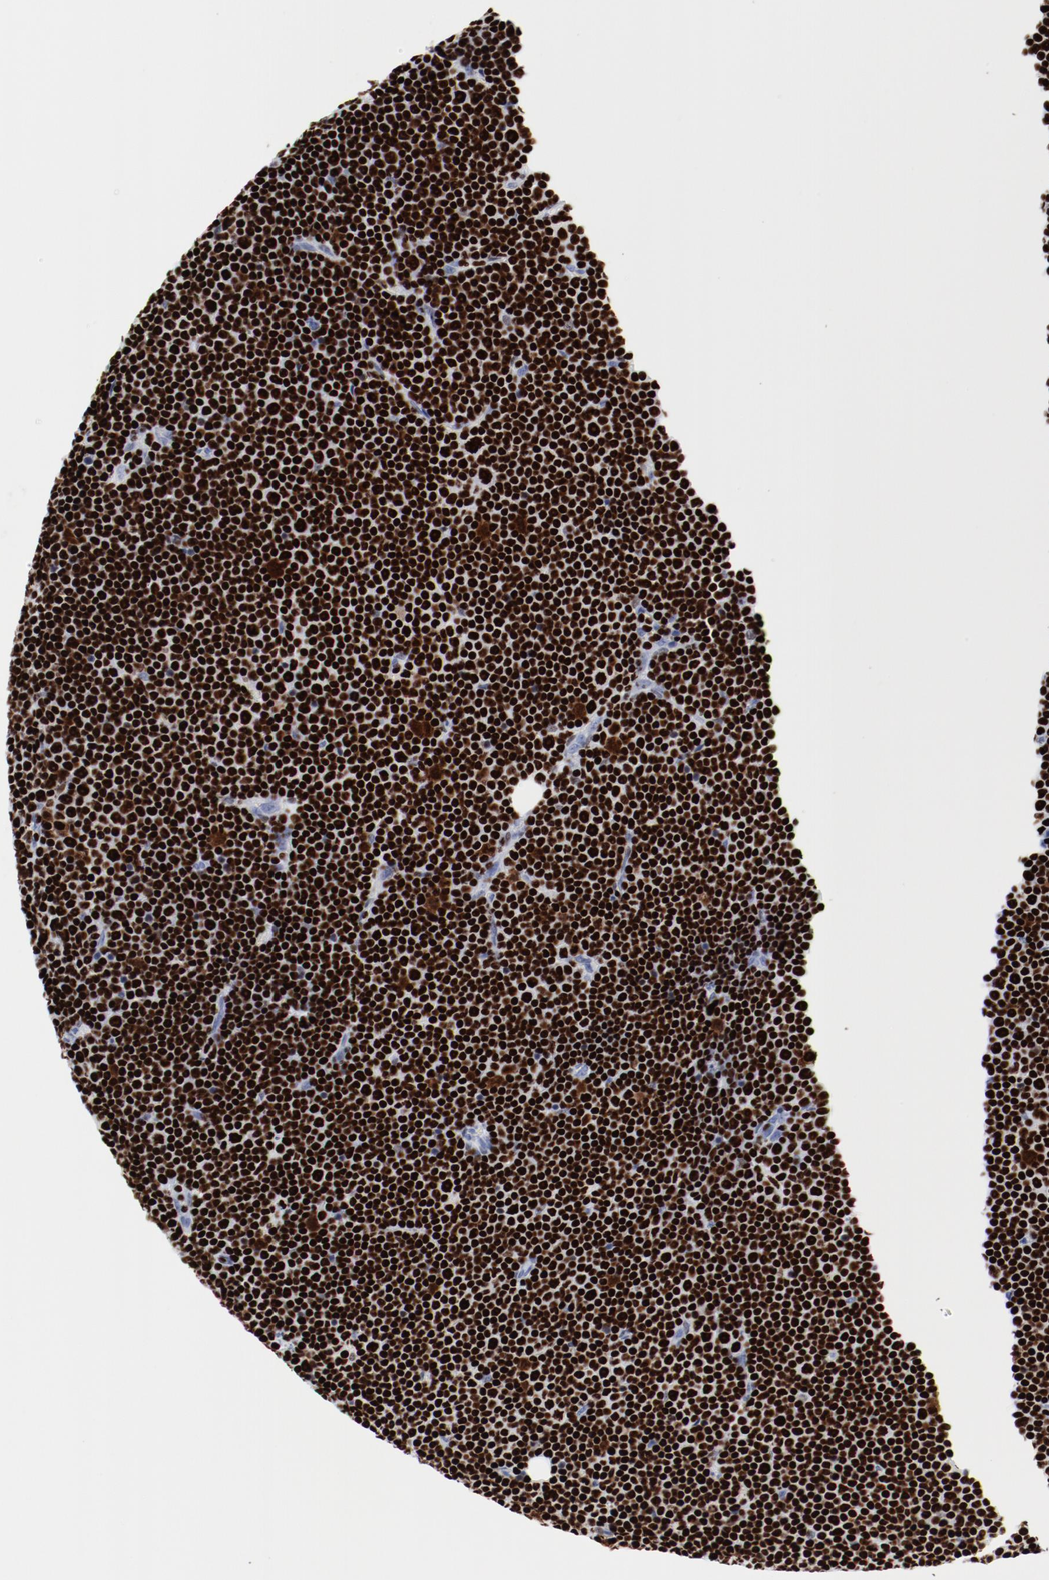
{"staining": {"intensity": "strong", "quantity": ">75%", "location": "nuclear"}, "tissue": "lymphoma", "cell_type": "Tumor cells", "image_type": "cancer", "snomed": [{"axis": "morphology", "description": "Malignant lymphoma, non-Hodgkin's type, Low grade"}, {"axis": "topography", "description": "Lymph node"}], "caption": "IHC photomicrograph of human lymphoma stained for a protein (brown), which displays high levels of strong nuclear staining in about >75% of tumor cells.", "gene": "SMARCC2", "patient": {"sex": "female", "age": 67}}